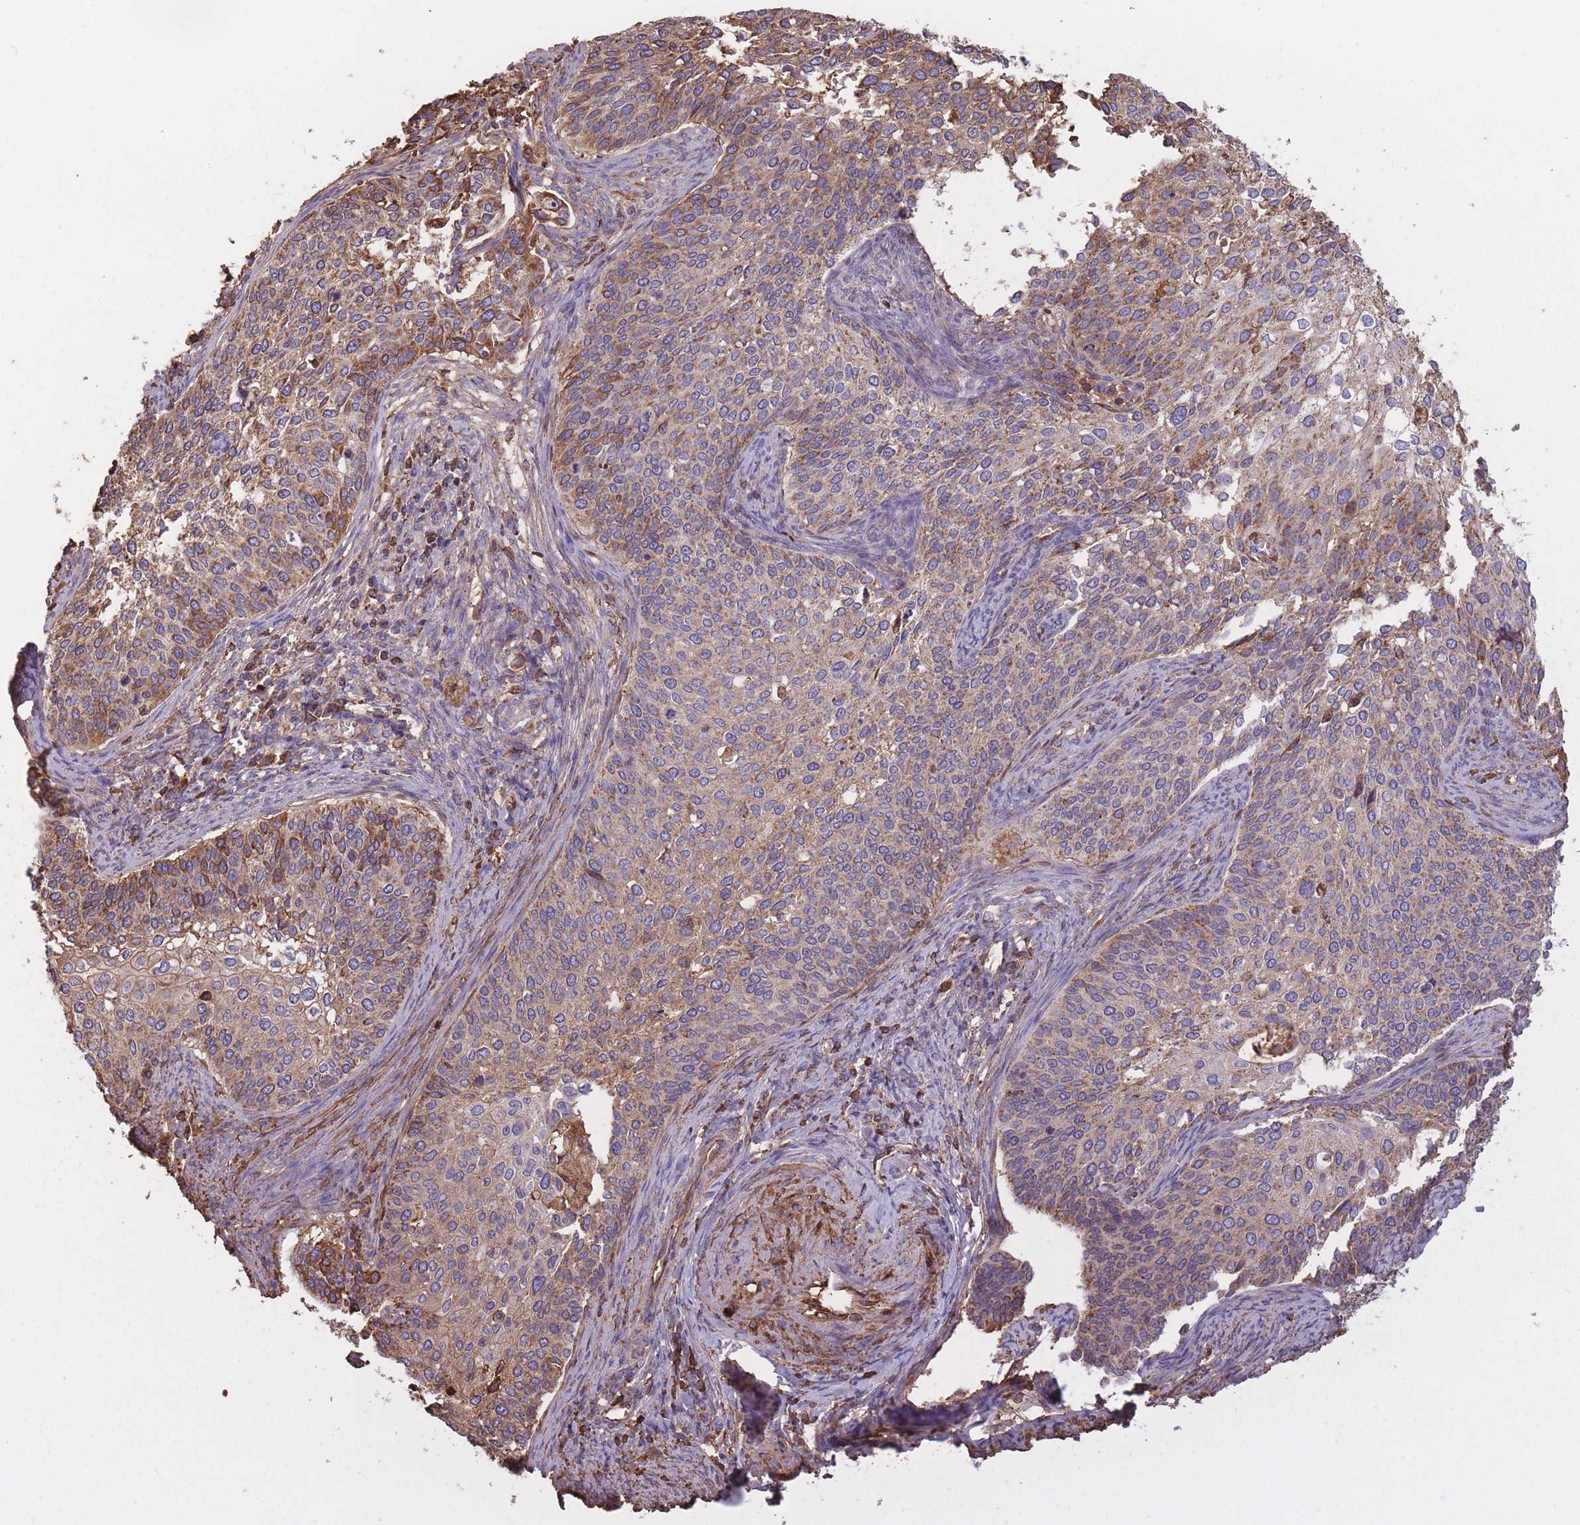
{"staining": {"intensity": "moderate", "quantity": ">75%", "location": "cytoplasmic/membranous"}, "tissue": "cervical cancer", "cell_type": "Tumor cells", "image_type": "cancer", "snomed": [{"axis": "morphology", "description": "Squamous cell carcinoma, NOS"}, {"axis": "topography", "description": "Cervix"}], "caption": "Brown immunohistochemical staining in cervical cancer shows moderate cytoplasmic/membranous expression in about >75% of tumor cells.", "gene": "KAT2A", "patient": {"sex": "female", "age": 44}}